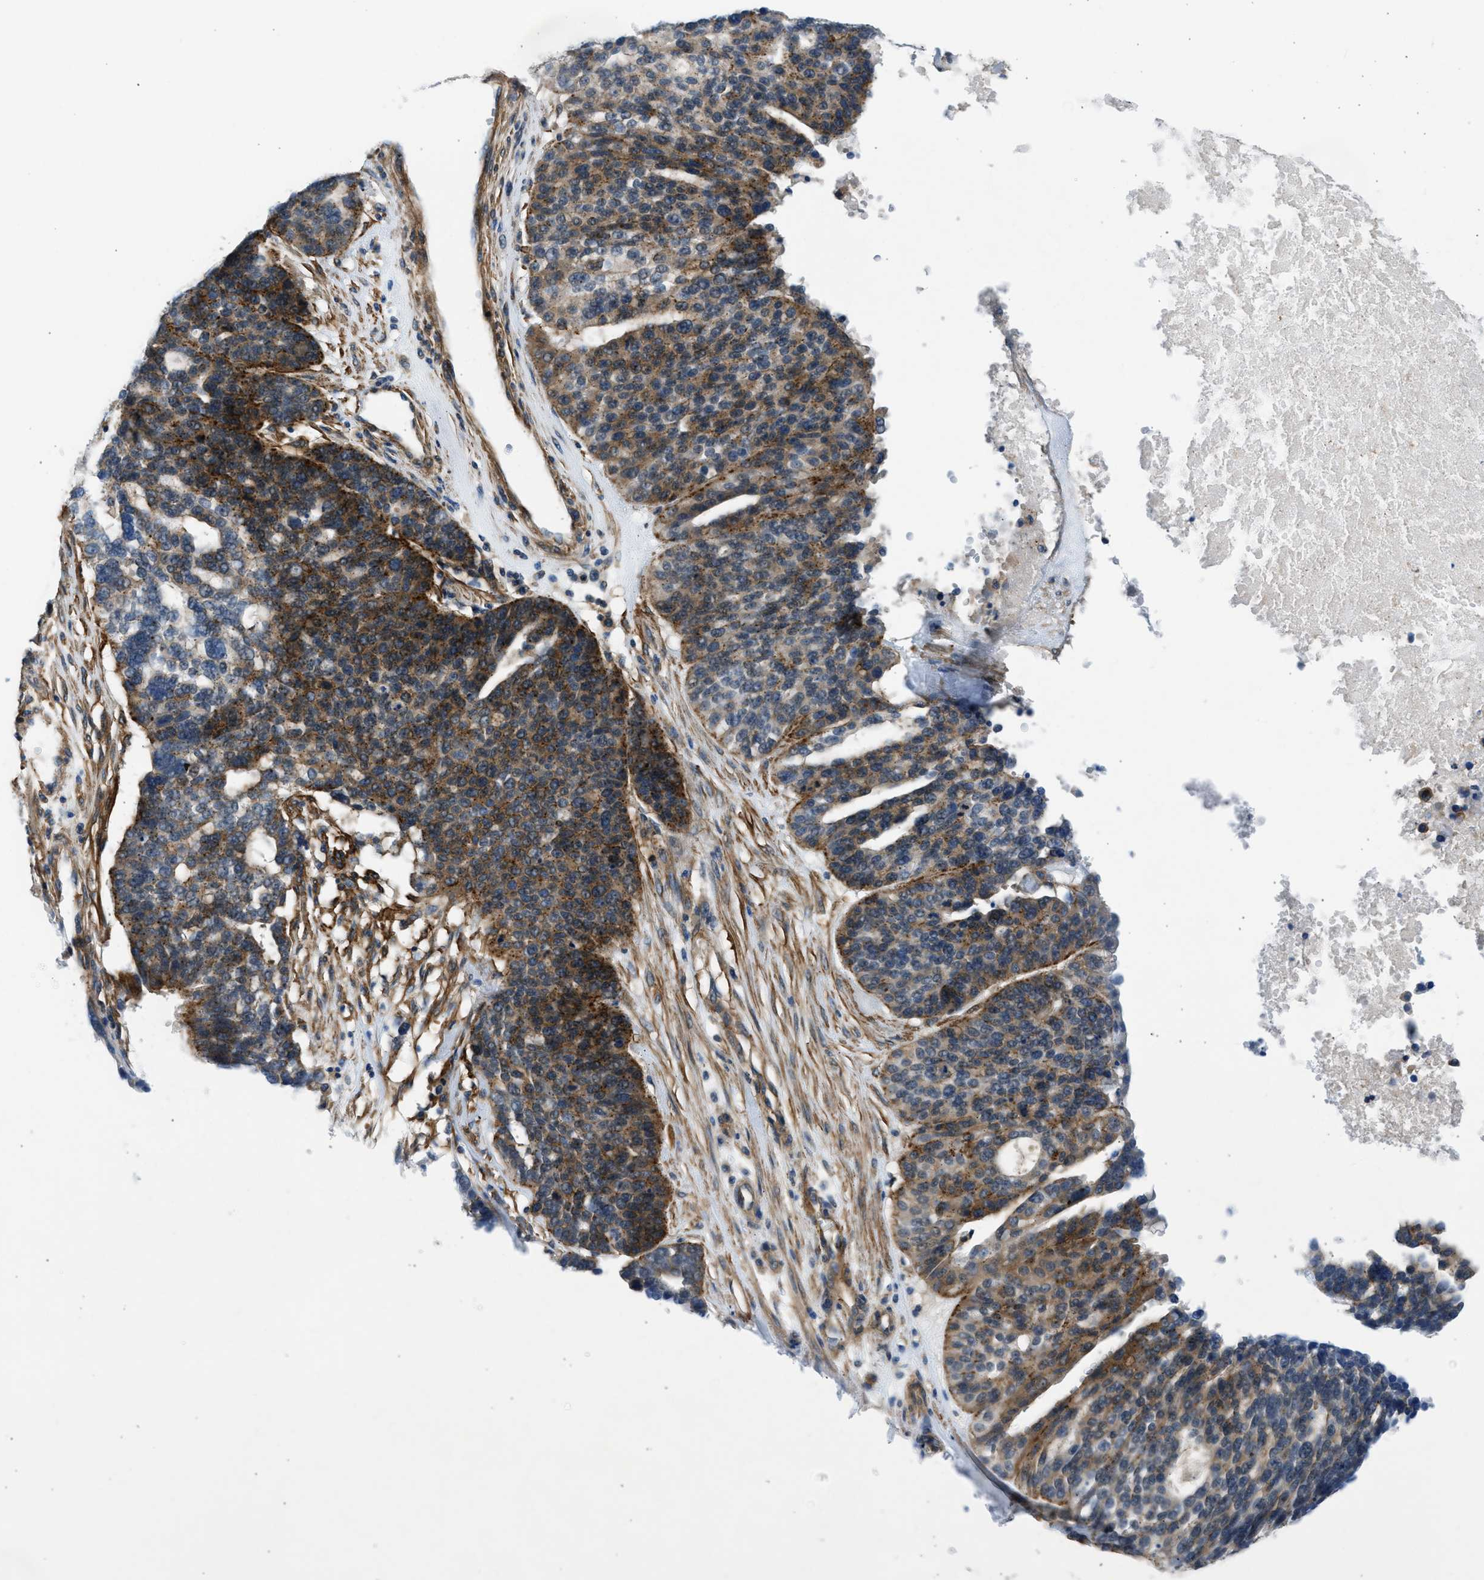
{"staining": {"intensity": "moderate", "quantity": "25%-75%", "location": "cytoplasmic/membranous"}, "tissue": "ovarian cancer", "cell_type": "Tumor cells", "image_type": "cancer", "snomed": [{"axis": "morphology", "description": "Cystadenocarcinoma, serous, NOS"}, {"axis": "topography", "description": "Ovary"}], "caption": "A brown stain labels moderate cytoplasmic/membranous positivity of a protein in serous cystadenocarcinoma (ovarian) tumor cells.", "gene": "PCNX3", "patient": {"sex": "female", "age": 59}}